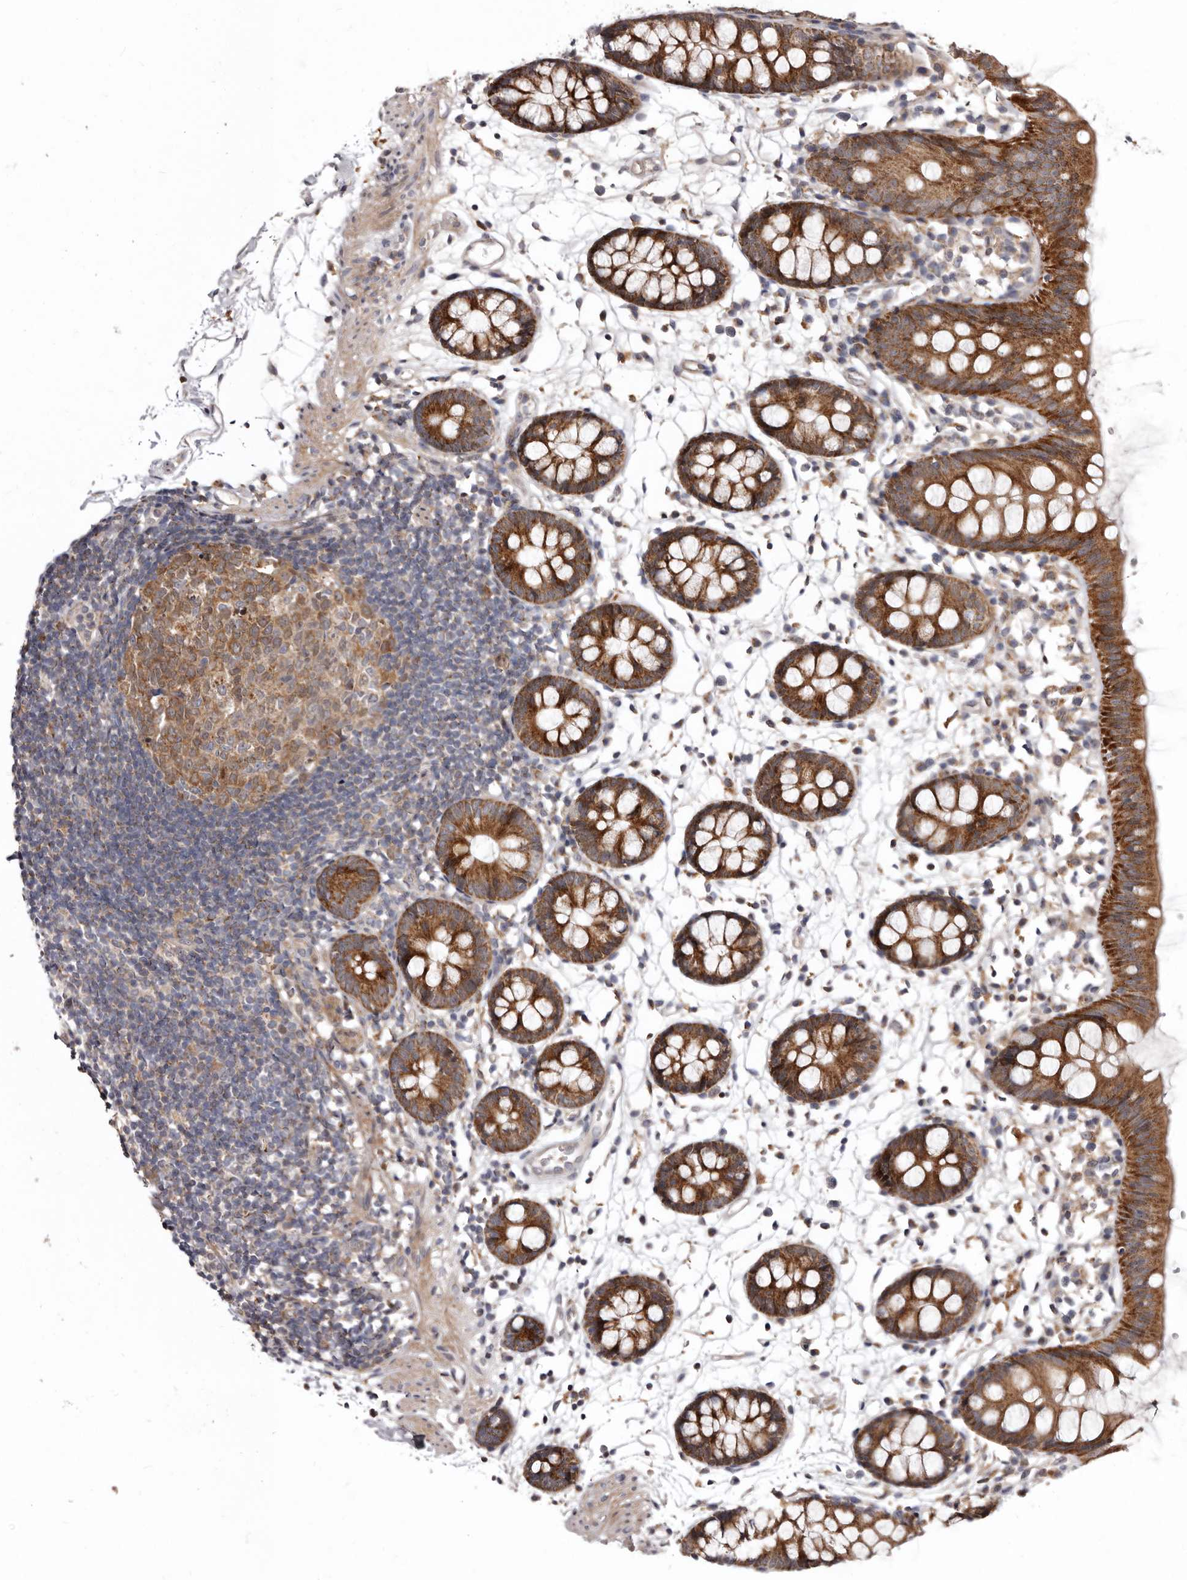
{"staining": {"intensity": "weak", "quantity": ">75%", "location": "cytoplasmic/membranous"}, "tissue": "colon", "cell_type": "Endothelial cells", "image_type": "normal", "snomed": [{"axis": "morphology", "description": "Normal tissue, NOS"}, {"axis": "topography", "description": "Colon"}], "caption": "IHC of normal human colon demonstrates low levels of weak cytoplasmic/membranous expression in about >75% of endothelial cells. Nuclei are stained in blue.", "gene": "SMC4", "patient": {"sex": "male", "age": 56}}